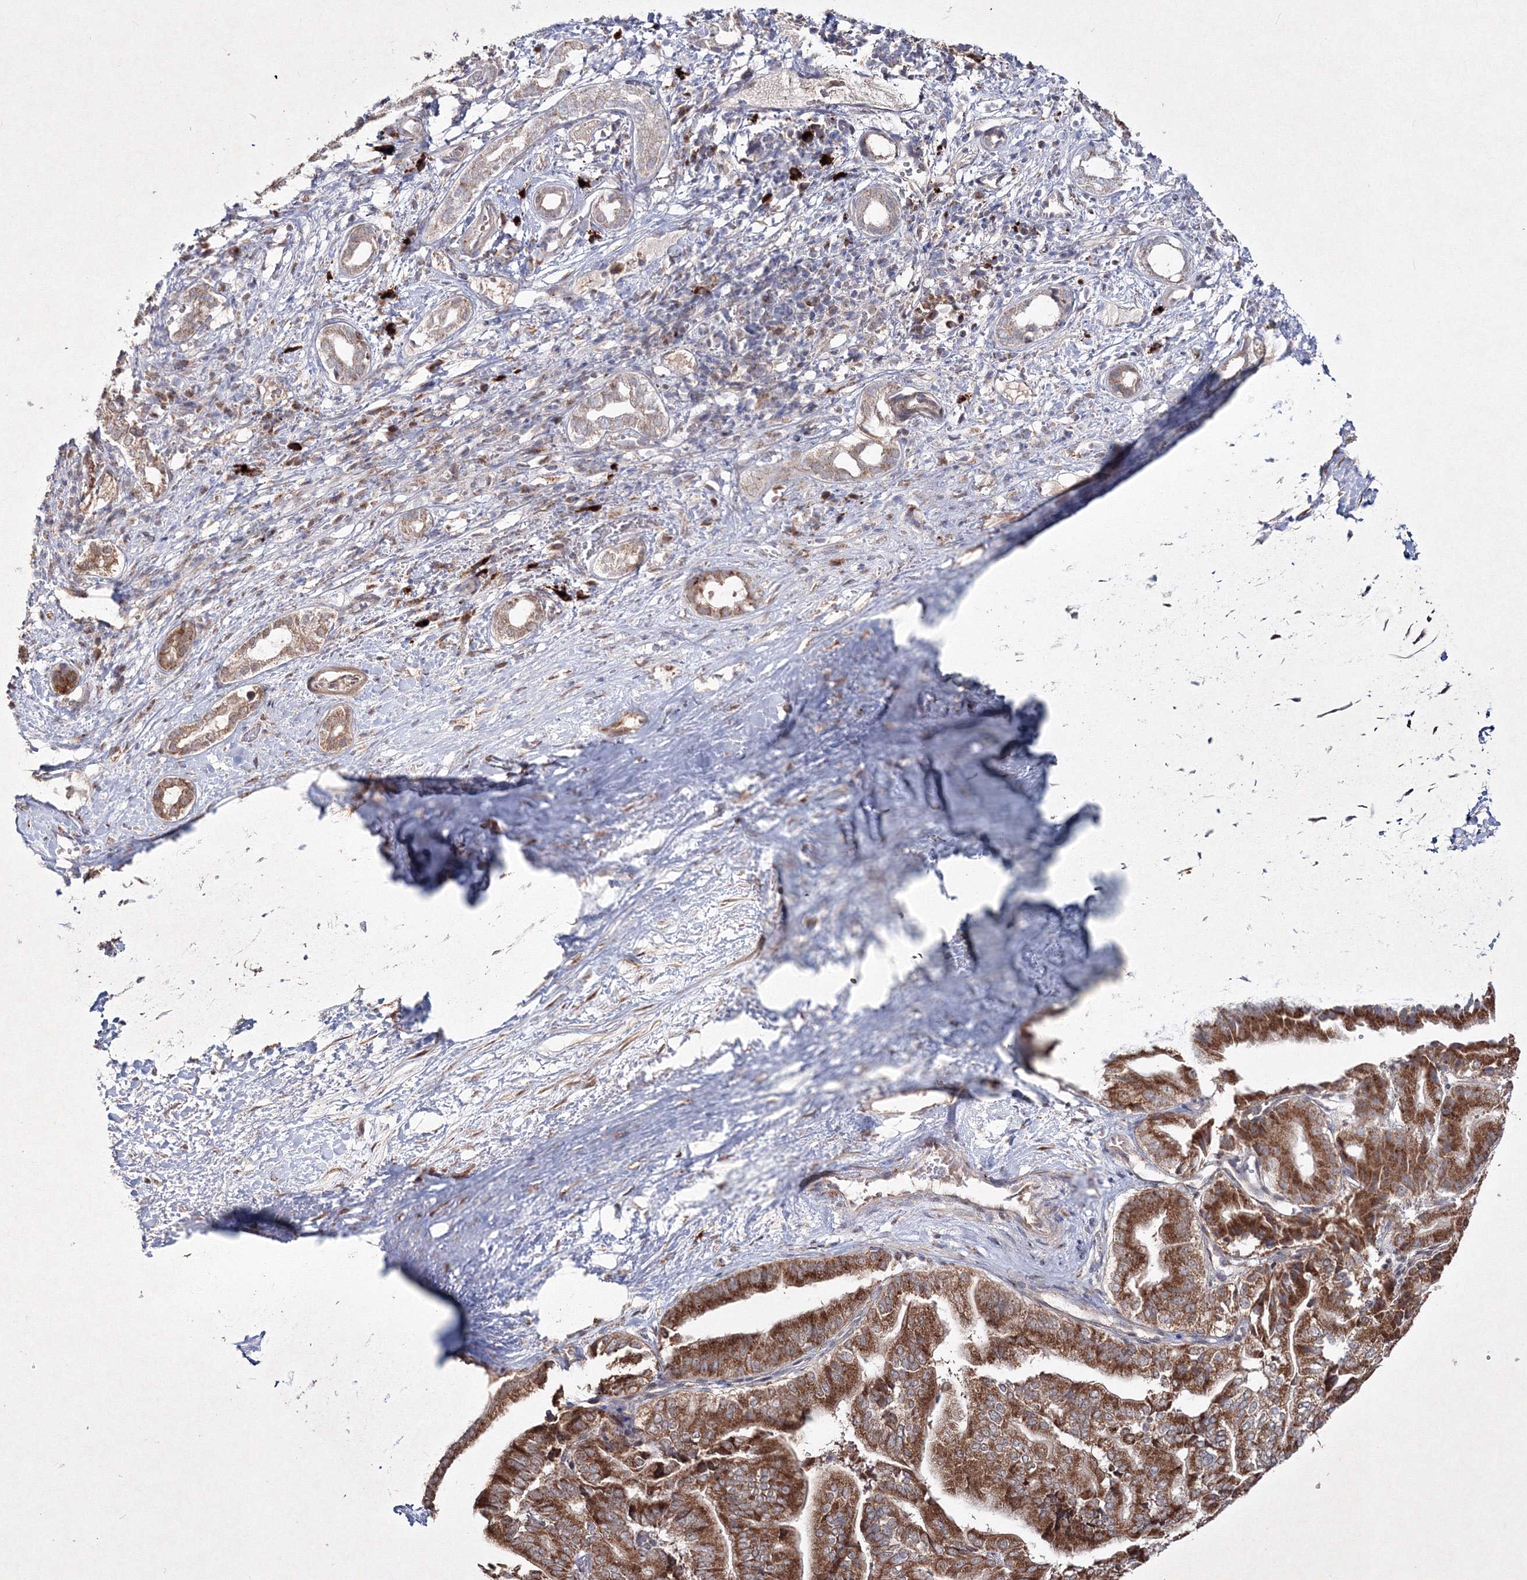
{"staining": {"intensity": "strong", "quantity": ">75%", "location": "cytoplasmic/membranous"}, "tissue": "liver cancer", "cell_type": "Tumor cells", "image_type": "cancer", "snomed": [{"axis": "morphology", "description": "Cholangiocarcinoma"}, {"axis": "topography", "description": "Liver"}], "caption": "This histopathology image displays liver cancer (cholangiocarcinoma) stained with immunohistochemistry to label a protein in brown. The cytoplasmic/membranous of tumor cells show strong positivity for the protein. Nuclei are counter-stained blue.", "gene": "PEX13", "patient": {"sex": "female", "age": 75}}